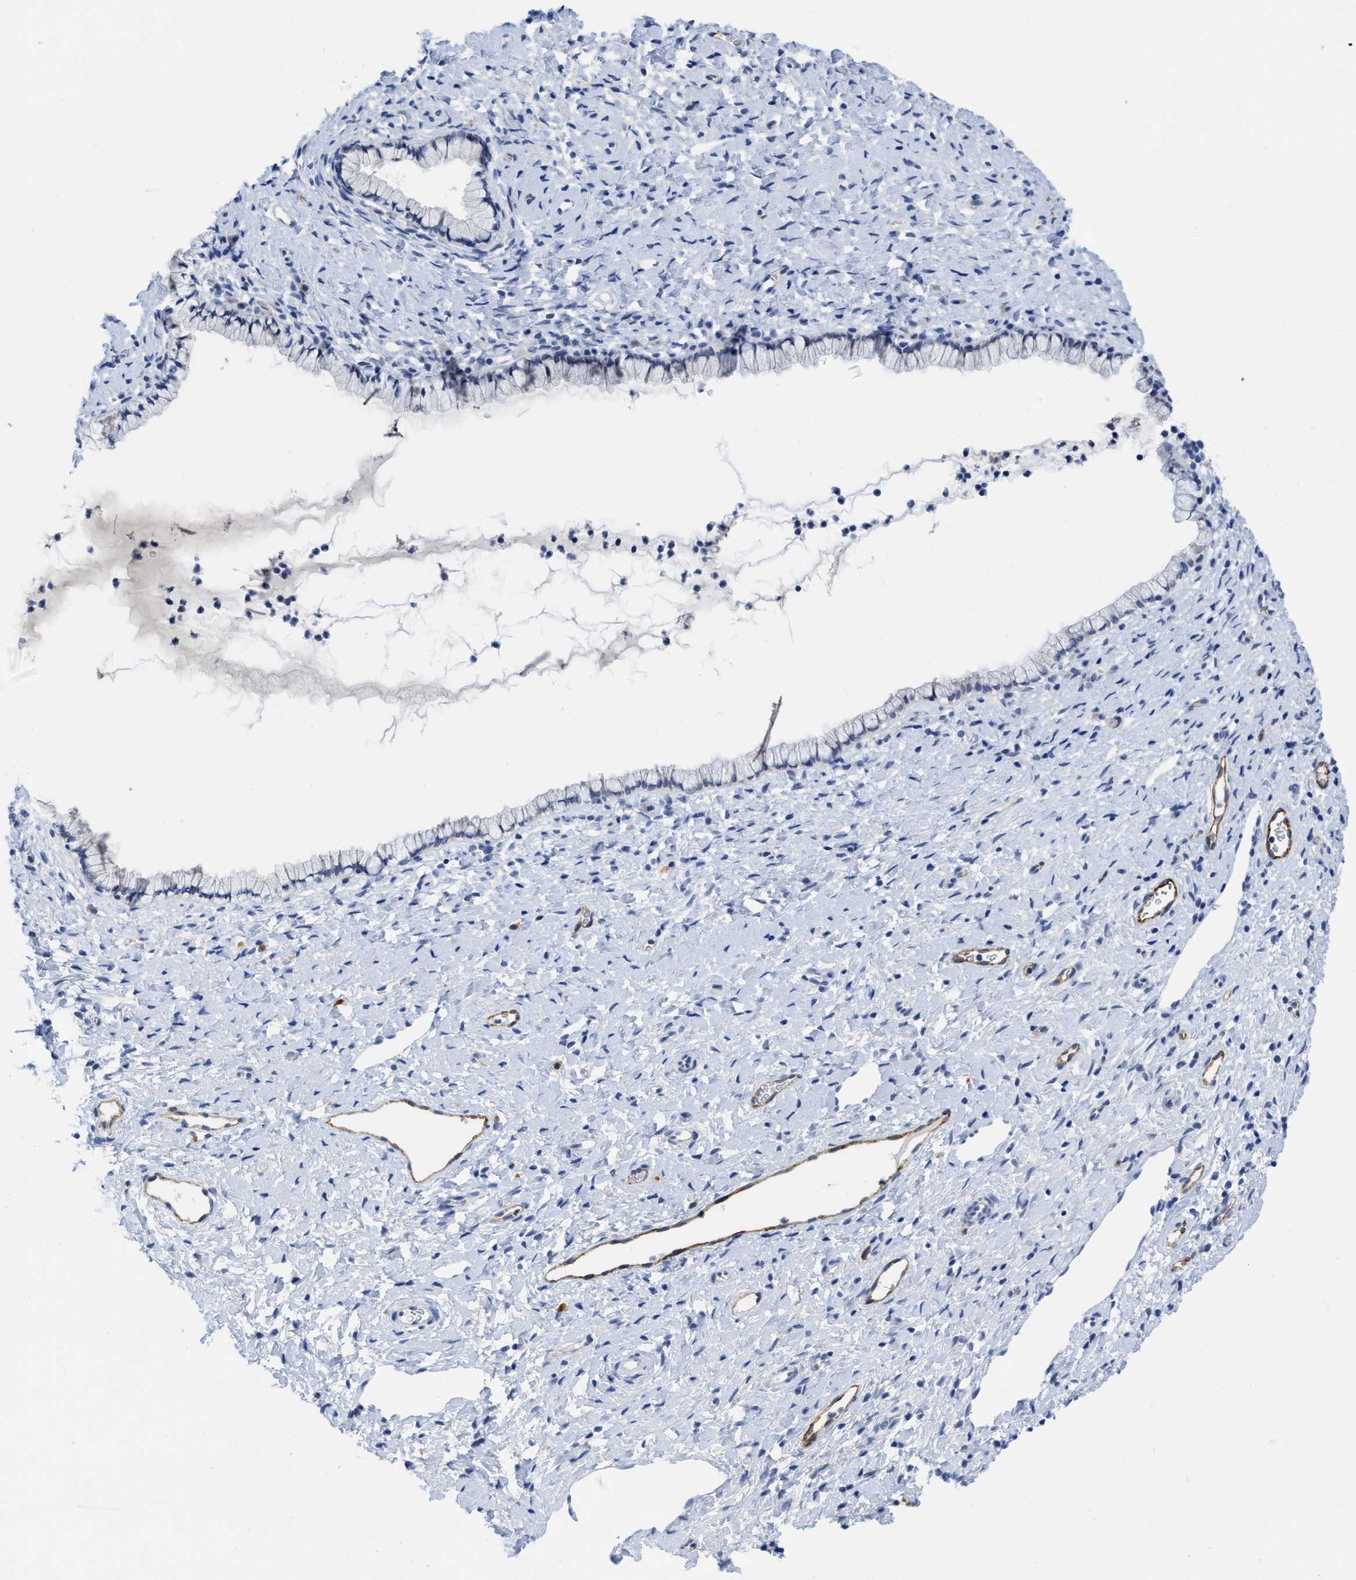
{"staining": {"intensity": "negative", "quantity": "none", "location": "none"}, "tissue": "cervix", "cell_type": "Glandular cells", "image_type": "normal", "snomed": [{"axis": "morphology", "description": "Normal tissue, NOS"}, {"axis": "topography", "description": "Cervix"}], "caption": "This is an immunohistochemistry (IHC) photomicrograph of unremarkable cervix. There is no staining in glandular cells.", "gene": "ACKR1", "patient": {"sex": "female", "age": 72}}